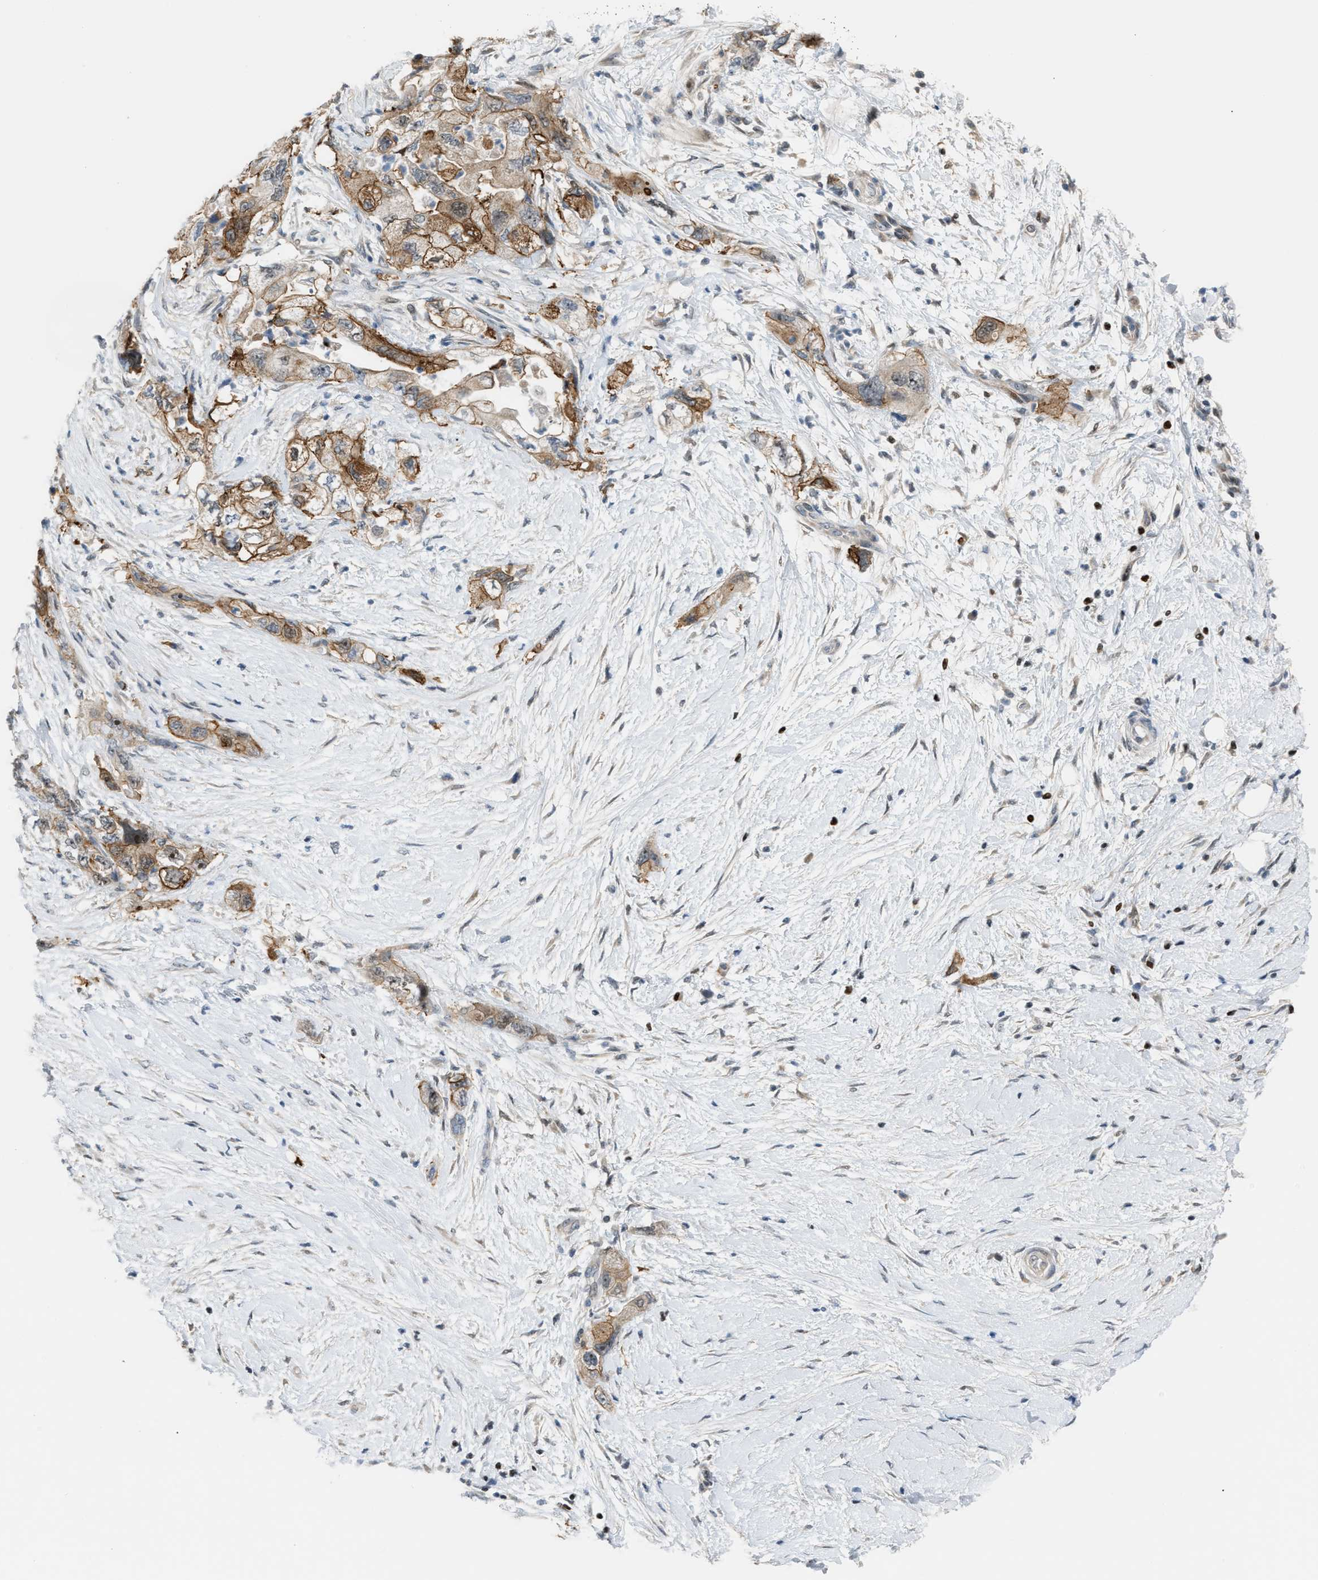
{"staining": {"intensity": "moderate", "quantity": "25%-75%", "location": "cytoplasmic/membranous"}, "tissue": "pancreatic cancer", "cell_type": "Tumor cells", "image_type": "cancer", "snomed": [{"axis": "morphology", "description": "Adenocarcinoma, NOS"}, {"axis": "topography", "description": "Pancreas"}], "caption": "Human pancreatic adenocarcinoma stained with a protein marker reveals moderate staining in tumor cells.", "gene": "NPS", "patient": {"sex": "female", "age": 73}}